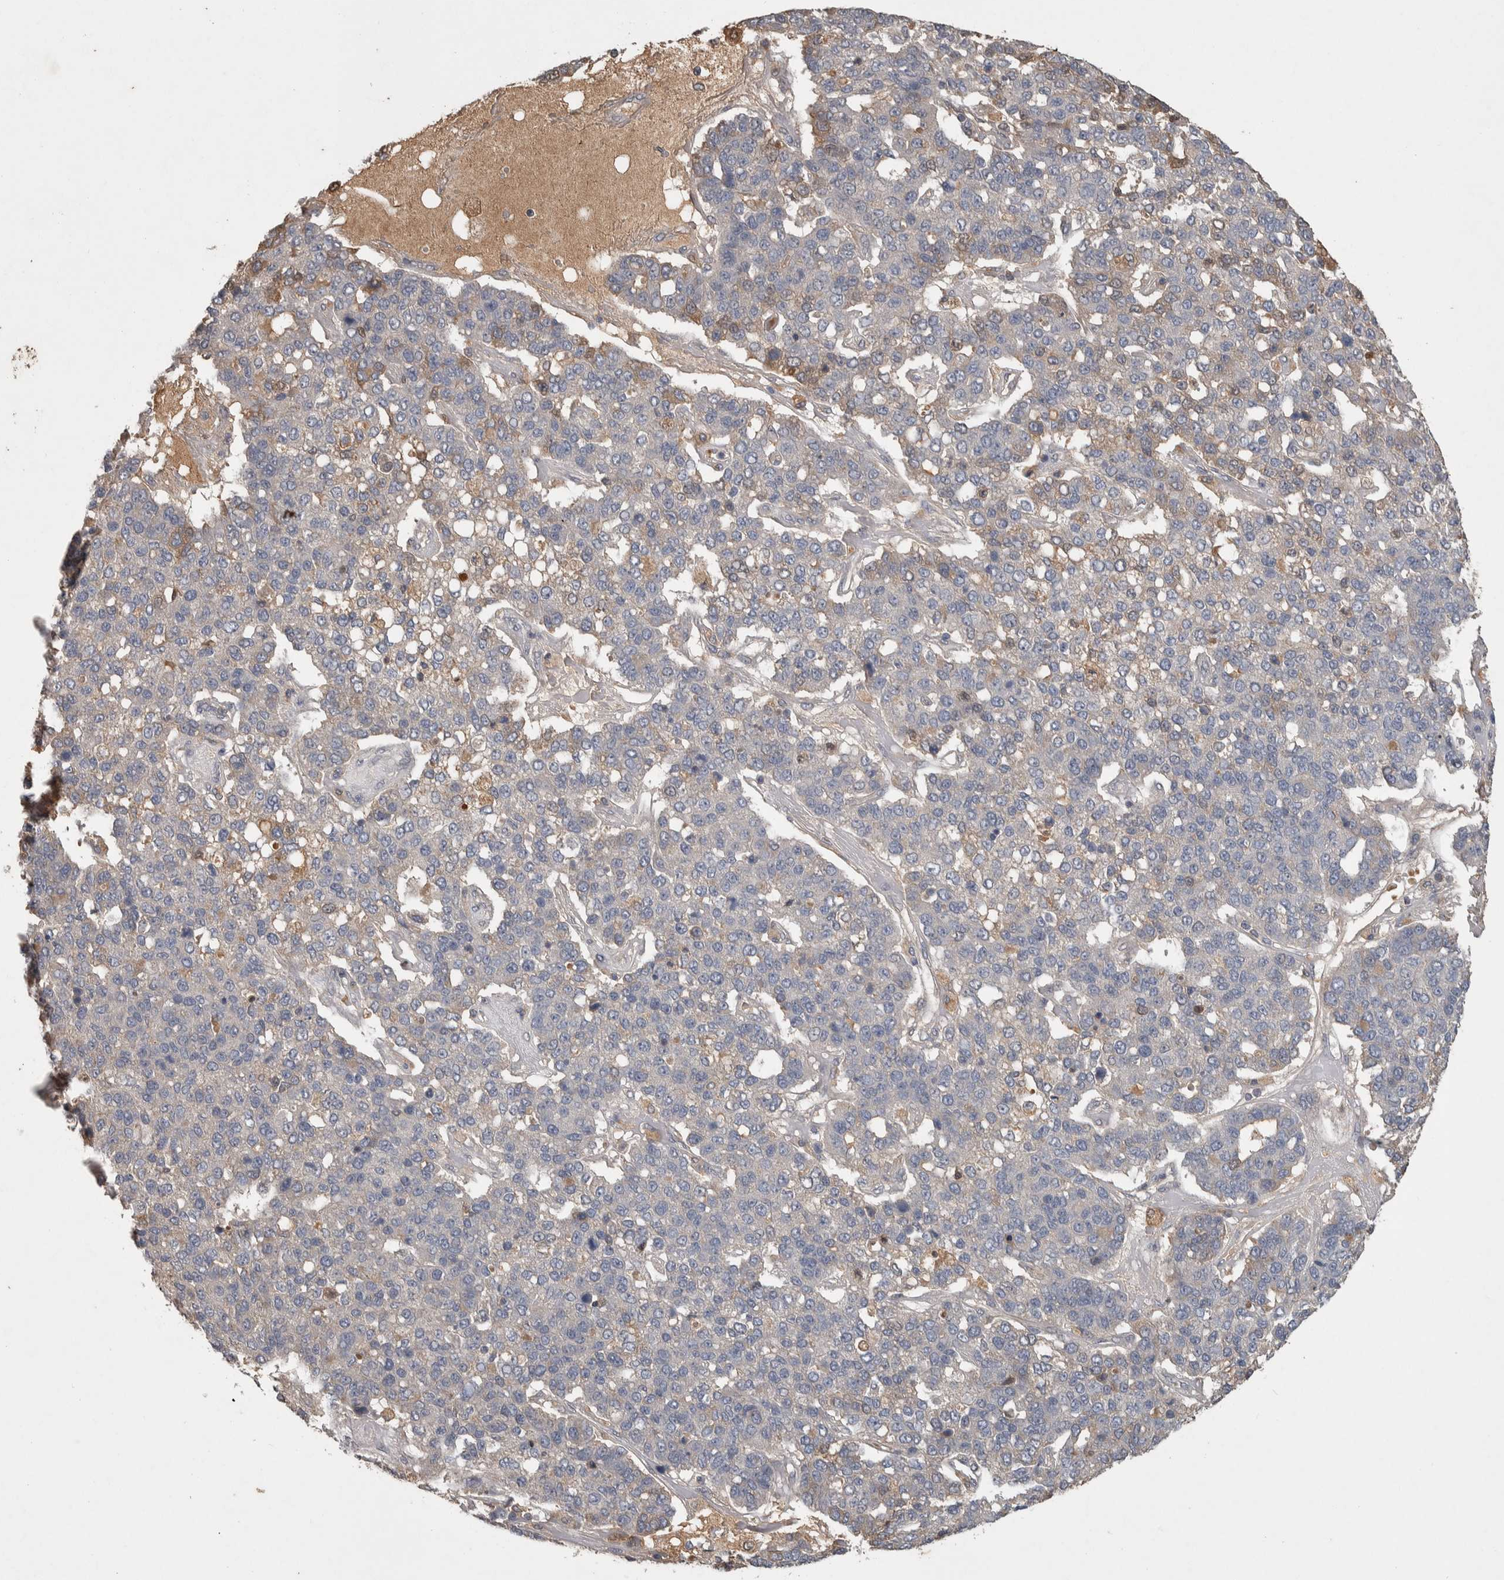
{"staining": {"intensity": "weak", "quantity": "25%-75%", "location": "nuclear"}, "tissue": "pancreatic cancer", "cell_type": "Tumor cells", "image_type": "cancer", "snomed": [{"axis": "morphology", "description": "Adenocarcinoma, NOS"}, {"axis": "topography", "description": "Pancreas"}], "caption": "IHC (DAB (3,3'-diaminobenzidine)) staining of adenocarcinoma (pancreatic) exhibits weak nuclear protein expression in approximately 25%-75% of tumor cells. (Stains: DAB in brown, nuclei in blue, Microscopy: brightfield microscopy at high magnification).", "gene": "CHRM3", "patient": {"sex": "female", "age": 61}}